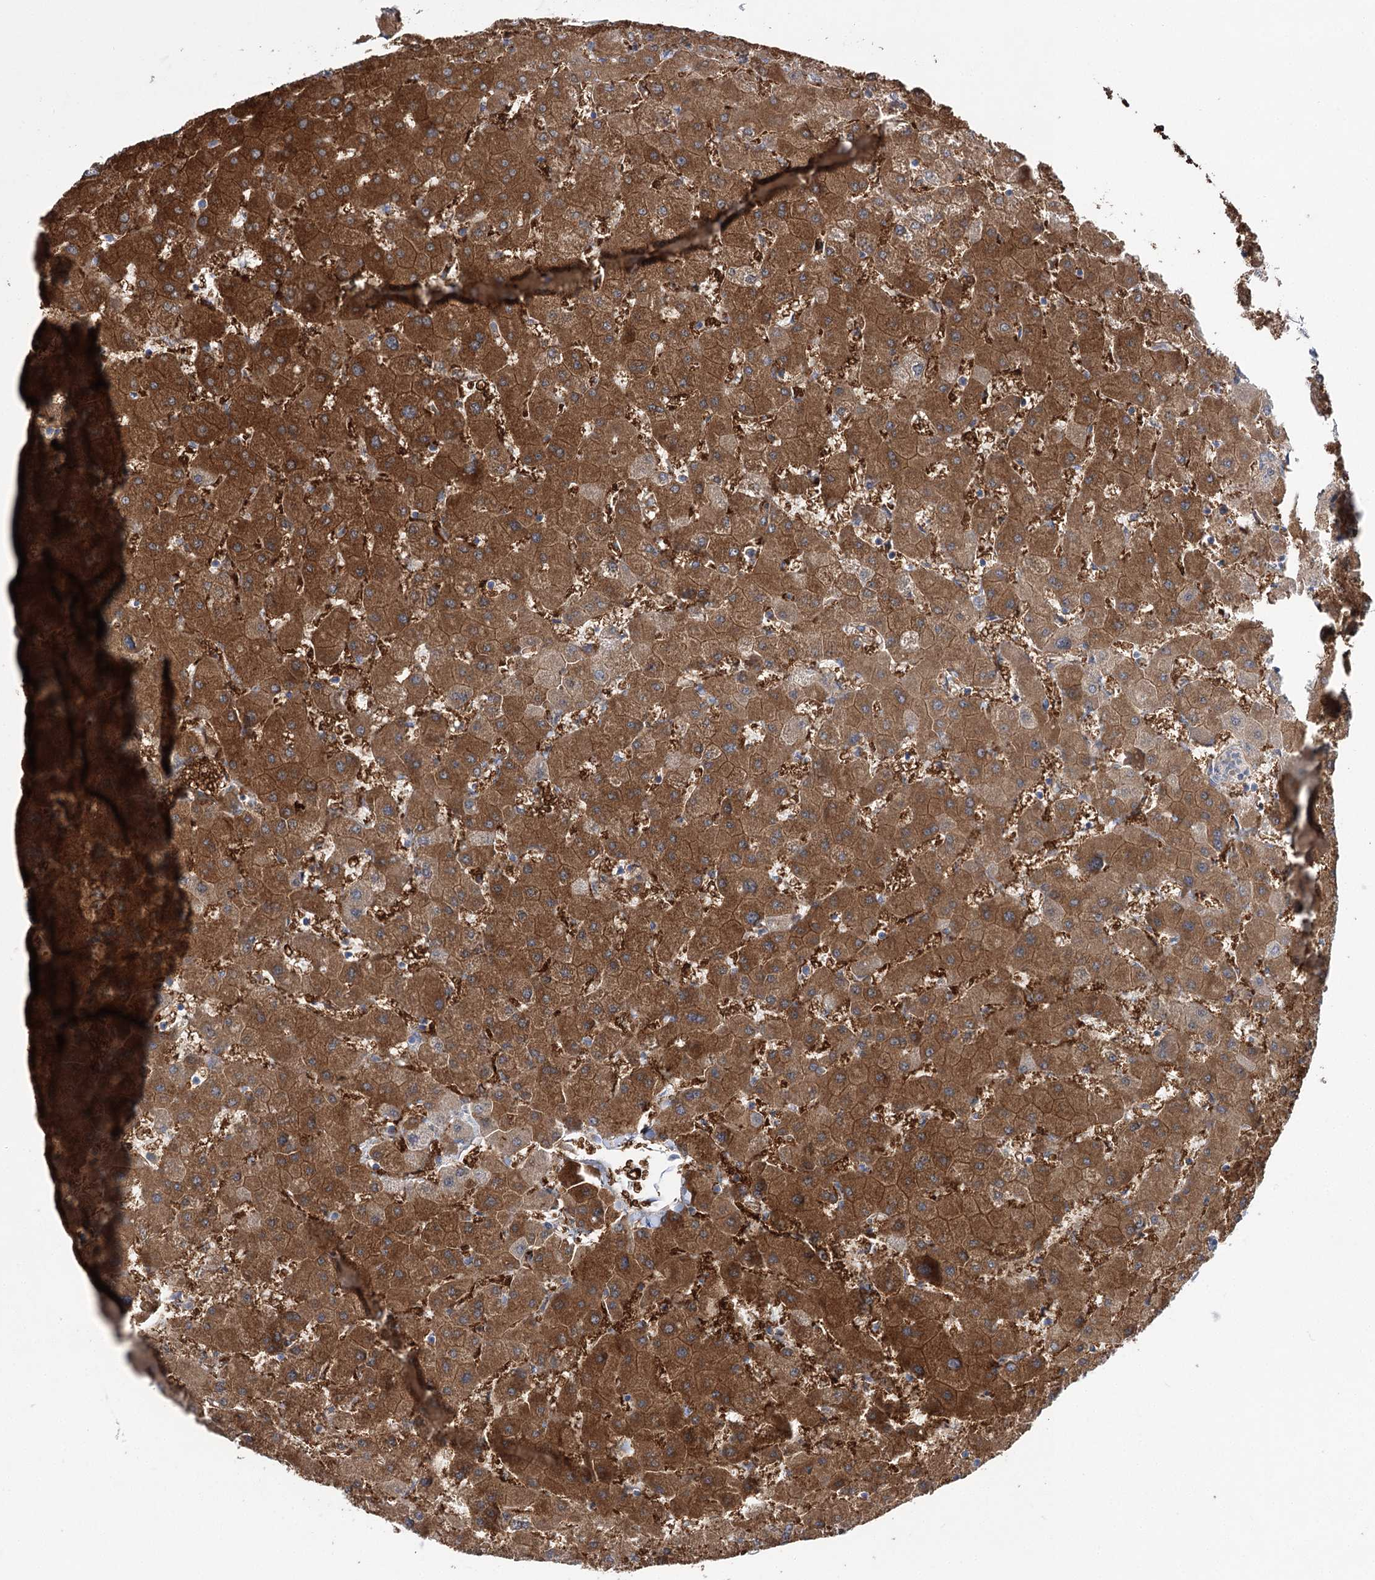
{"staining": {"intensity": "weak", "quantity": "<25%", "location": "cytoplasmic/membranous"}, "tissue": "liver", "cell_type": "Cholangiocytes", "image_type": "normal", "snomed": [{"axis": "morphology", "description": "Normal tissue, NOS"}, {"axis": "topography", "description": "Liver"}], "caption": "Immunohistochemistry histopathology image of normal liver stained for a protein (brown), which exhibits no staining in cholangiocytes.", "gene": "UGDH", "patient": {"sex": "female", "age": 63}}